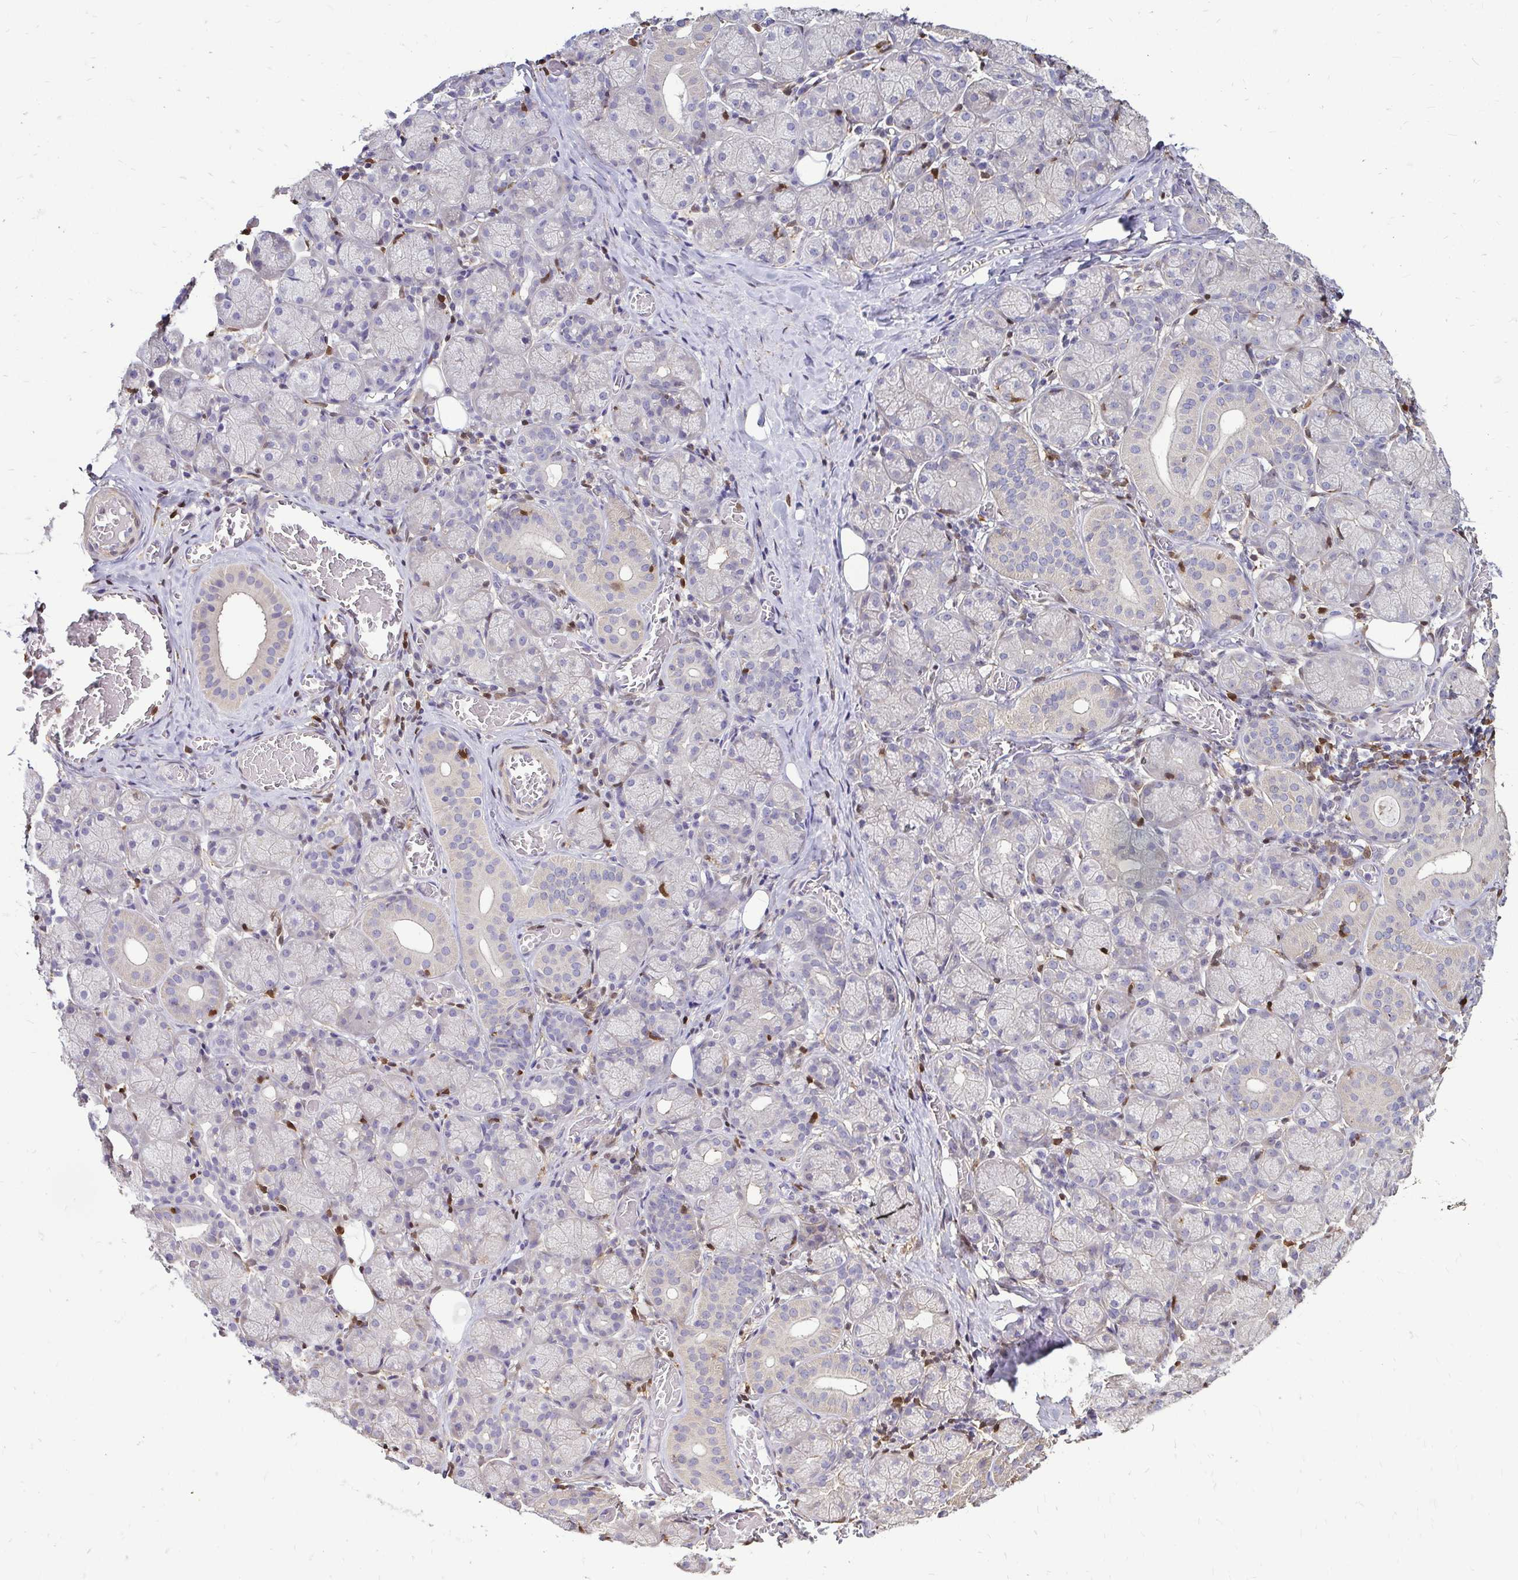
{"staining": {"intensity": "negative", "quantity": "none", "location": "none"}, "tissue": "salivary gland", "cell_type": "Glandular cells", "image_type": "normal", "snomed": [{"axis": "morphology", "description": "Normal tissue, NOS"}, {"axis": "topography", "description": "Salivary gland"}, {"axis": "topography", "description": "Peripheral nerve tissue"}], "caption": "IHC of normal salivary gland reveals no expression in glandular cells. (DAB (3,3'-diaminobenzidine) IHC, high magnification).", "gene": "ZFP1", "patient": {"sex": "female", "age": 24}}